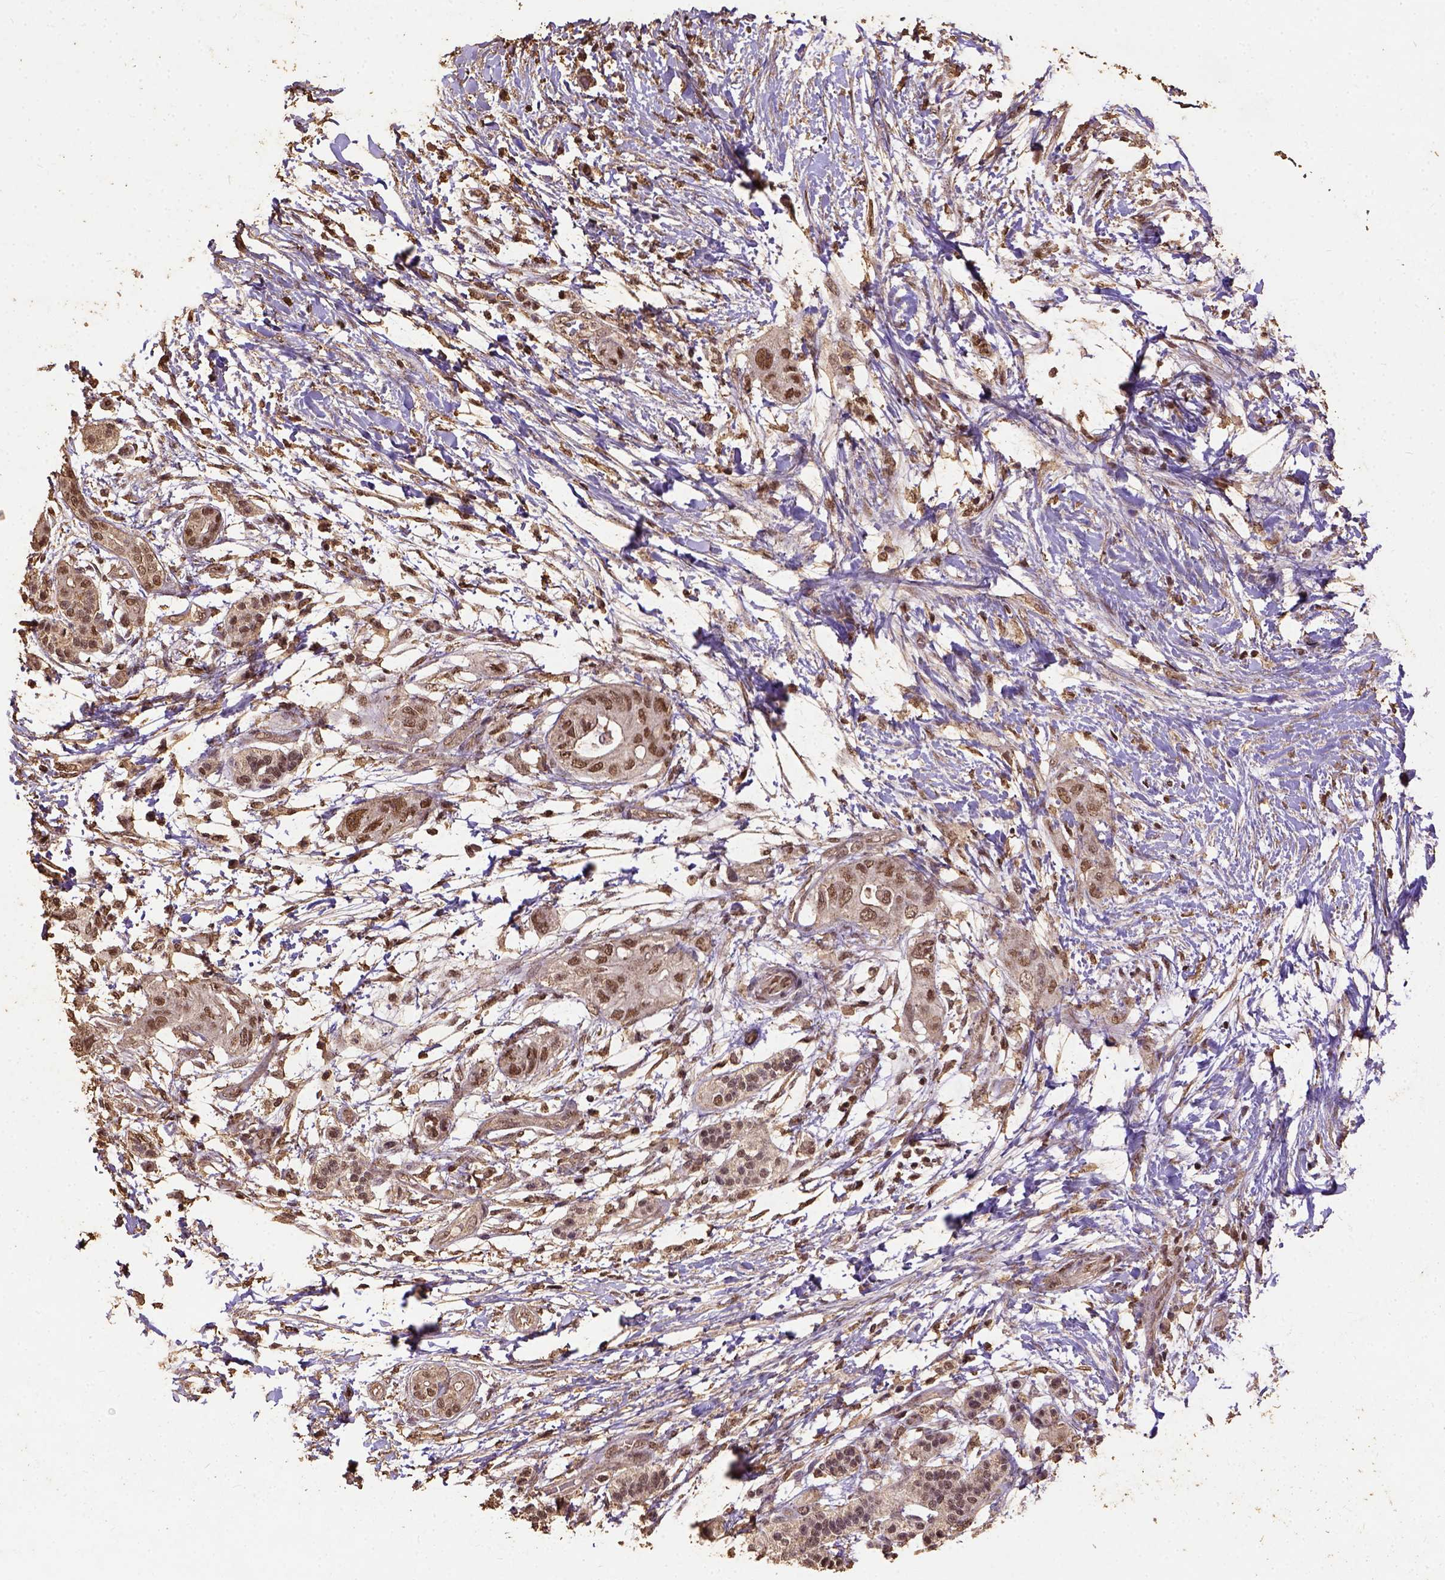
{"staining": {"intensity": "moderate", "quantity": ">75%", "location": "nuclear"}, "tissue": "pancreatic cancer", "cell_type": "Tumor cells", "image_type": "cancer", "snomed": [{"axis": "morphology", "description": "Adenocarcinoma, NOS"}, {"axis": "topography", "description": "Pancreas"}], "caption": "Brown immunohistochemical staining in pancreatic adenocarcinoma shows moderate nuclear expression in about >75% of tumor cells. (Brightfield microscopy of DAB IHC at high magnification).", "gene": "NACC1", "patient": {"sex": "female", "age": 72}}